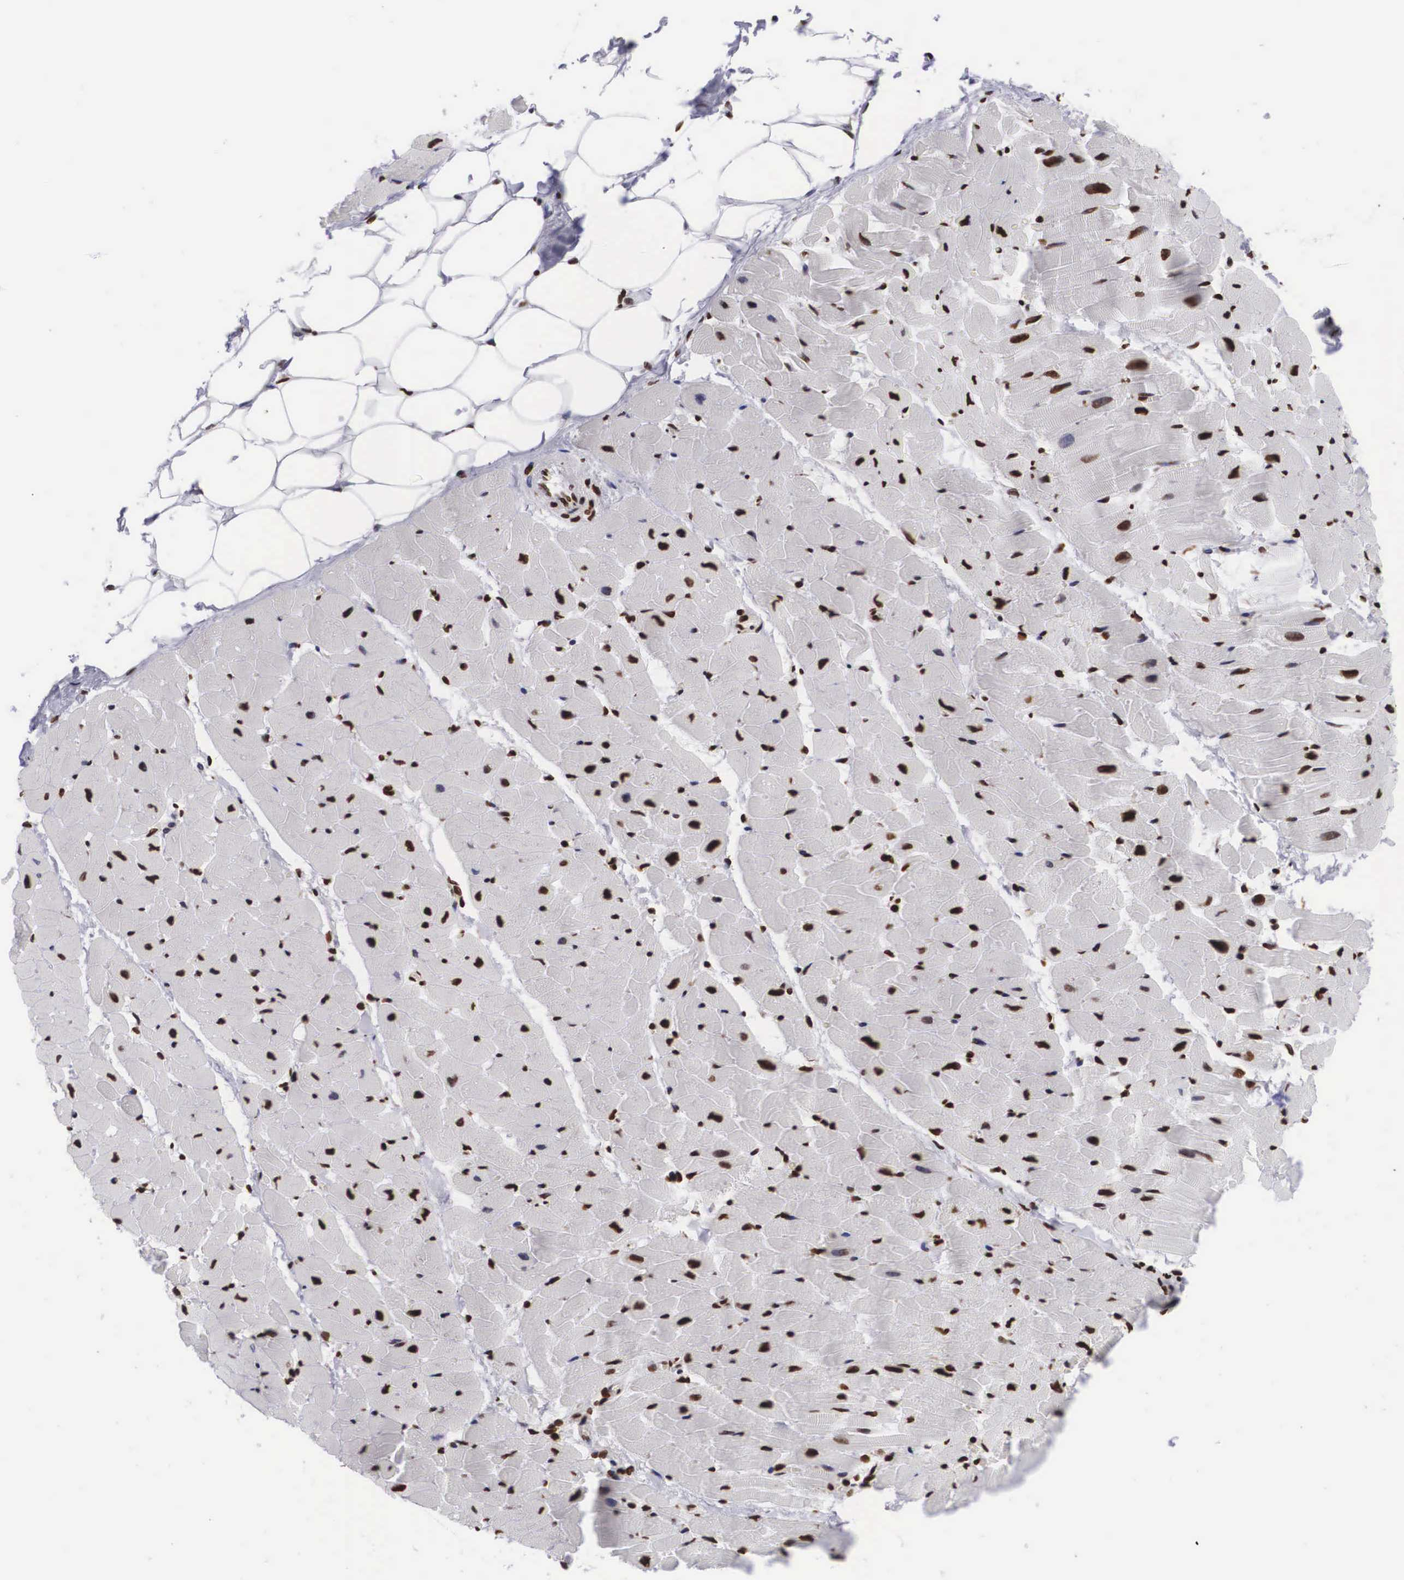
{"staining": {"intensity": "strong", "quantity": ">75%", "location": "nuclear"}, "tissue": "heart muscle", "cell_type": "Cardiomyocytes", "image_type": "normal", "snomed": [{"axis": "morphology", "description": "Normal tissue, NOS"}, {"axis": "topography", "description": "Heart"}], "caption": "Normal heart muscle exhibits strong nuclear positivity in approximately >75% of cardiomyocytes.", "gene": "MECP2", "patient": {"sex": "female", "age": 19}}